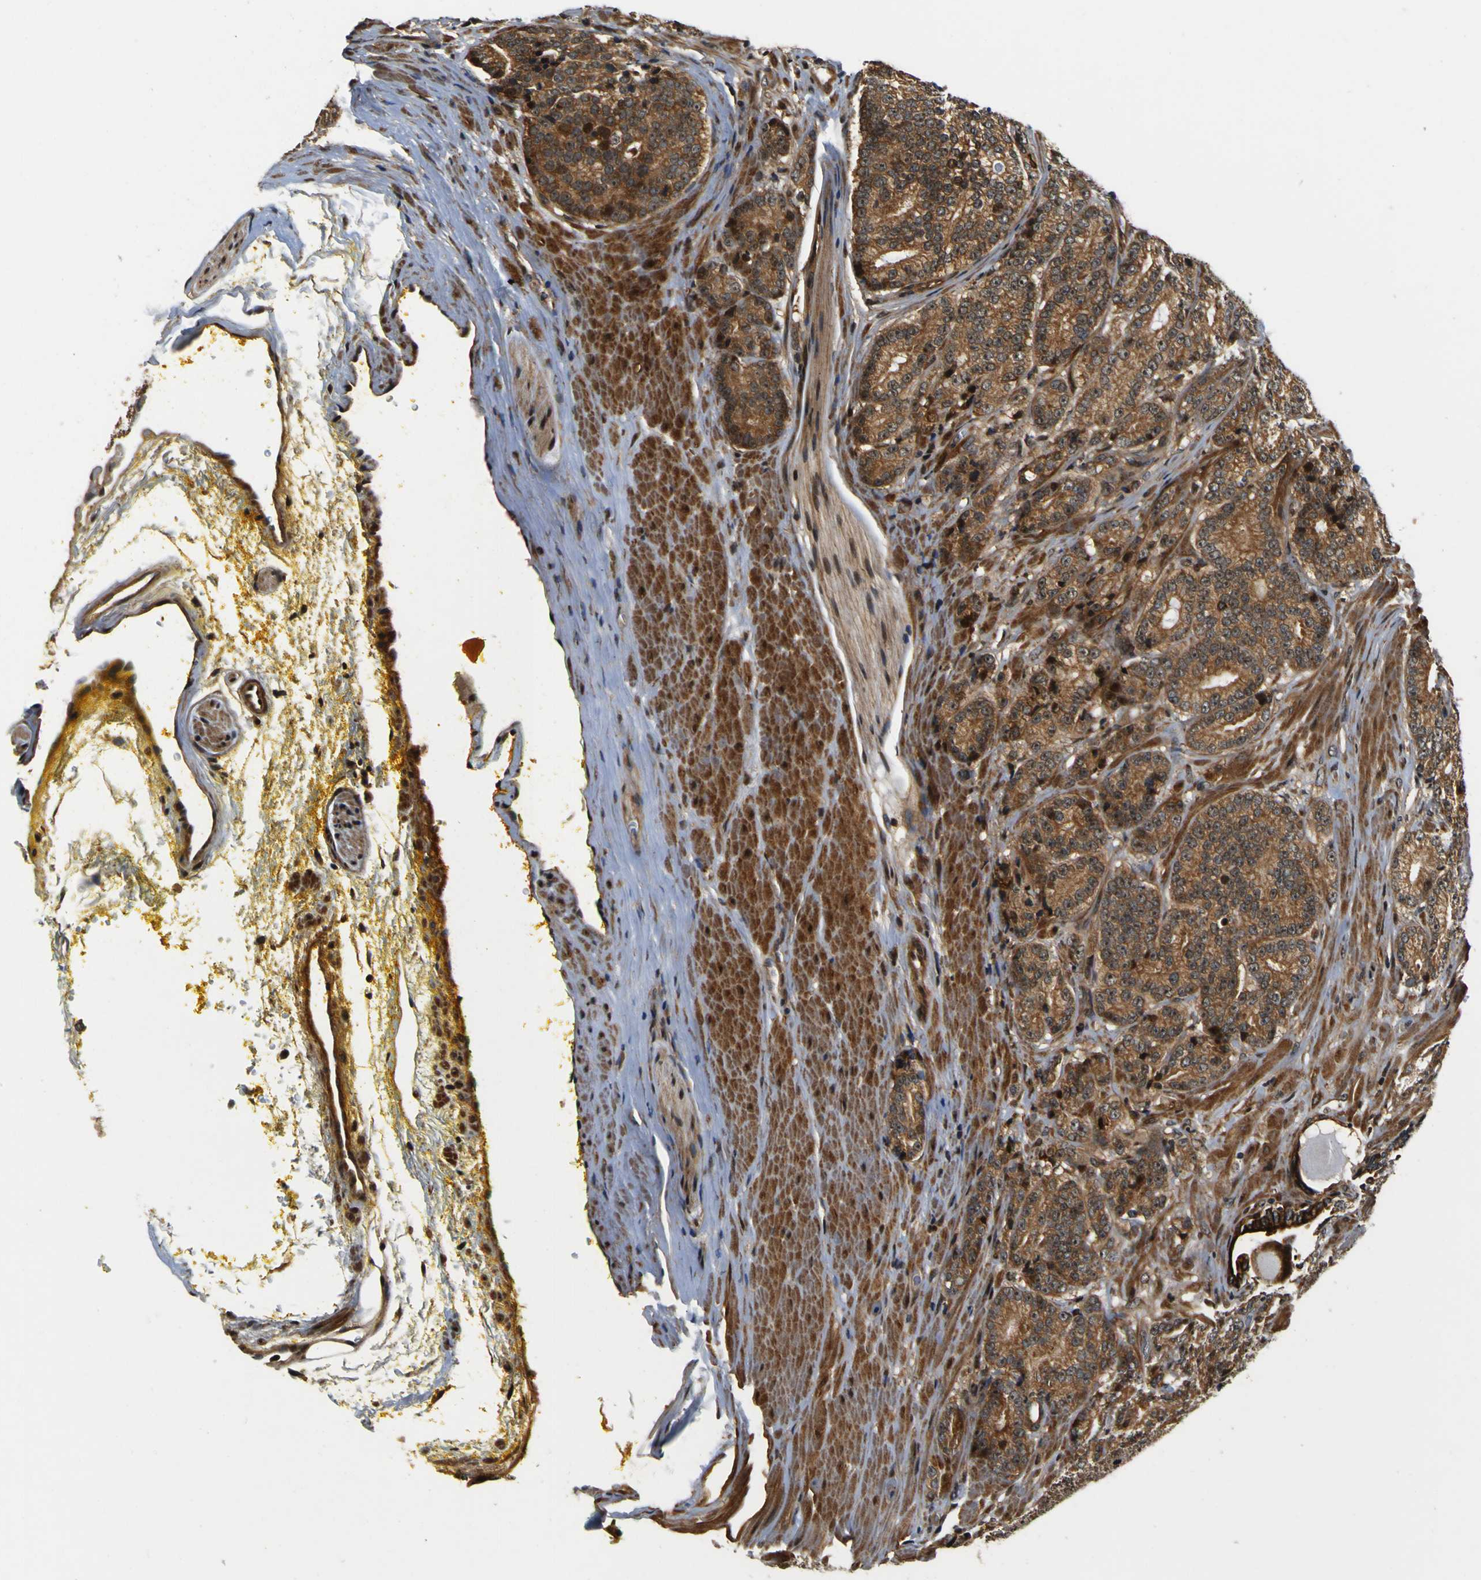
{"staining": {"intensity": "moderate", "quantity": ">75%", "location": "cytoplasmic/membranous"}, "tissue": "prostate cancer", "cell_type": "Tumor cells", "image_type": "cancer", "snomed": [{"axis": "morphology", "description": "Adenocarcinoma, High grade"}, {"axis": "topography", "description": "Prostate"}], "caption": "Human adenocarcinoma (high-grade) (prostate) stained with a brown dye demonstrates moderate cytoplasmic/membranous positive expression in about >75% of tumor cells.", "gene": "LRP4", "patient": {"sex": "male", "age": 61}}